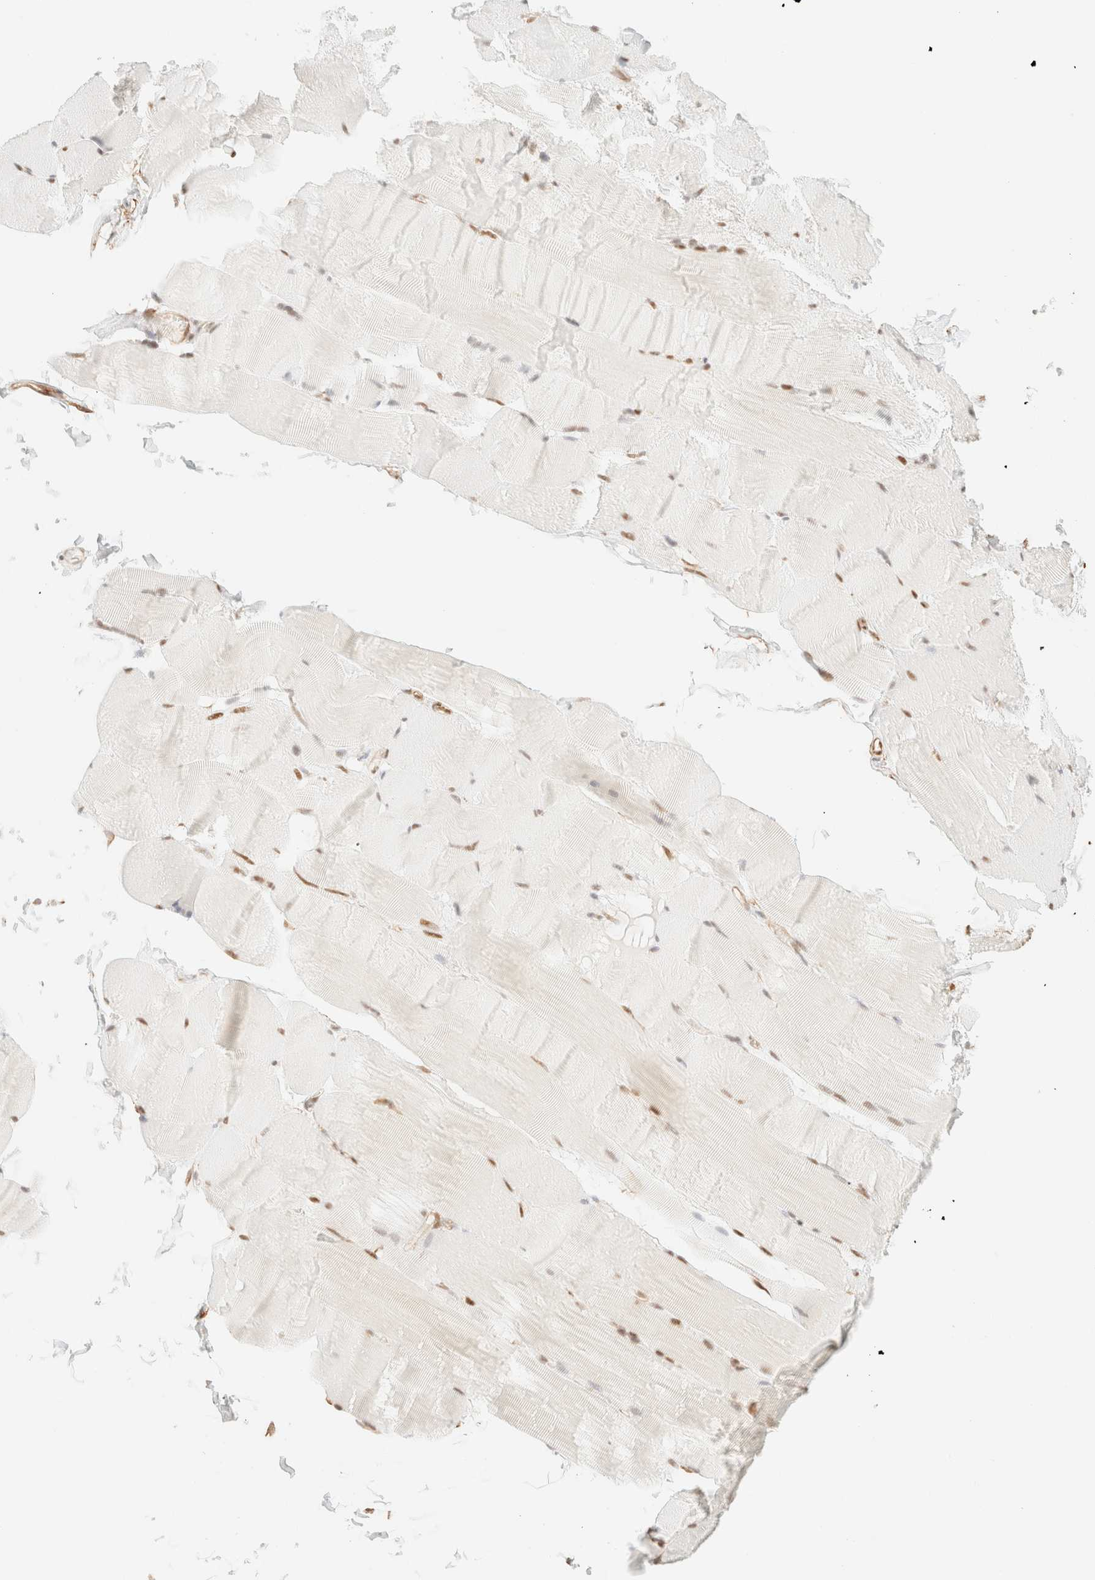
{"staining": {"intensity": "moderate", "quantity": "25%-75%", "location": "nuclear"}, "tissue": "skeletal muscle", "cell_type": "Myocytes", "image_type": "normal", "snomed": [{"axis": "morphology", "description": "Normal tissue, NOS"}, {"axis": "topography", "description": "Skin"}, {"axis": "topography", "description": "Skeletal muscle"}], "caption": "This histopathology image shows immunohistochemistry (IHC) staining of unremarkable skeletal muscle, with medium moderate nuclear staining in about 25%-75% of myocytes.", "gene": "ZSCAN18", "patient": {"sex": "male", "age": 83}}